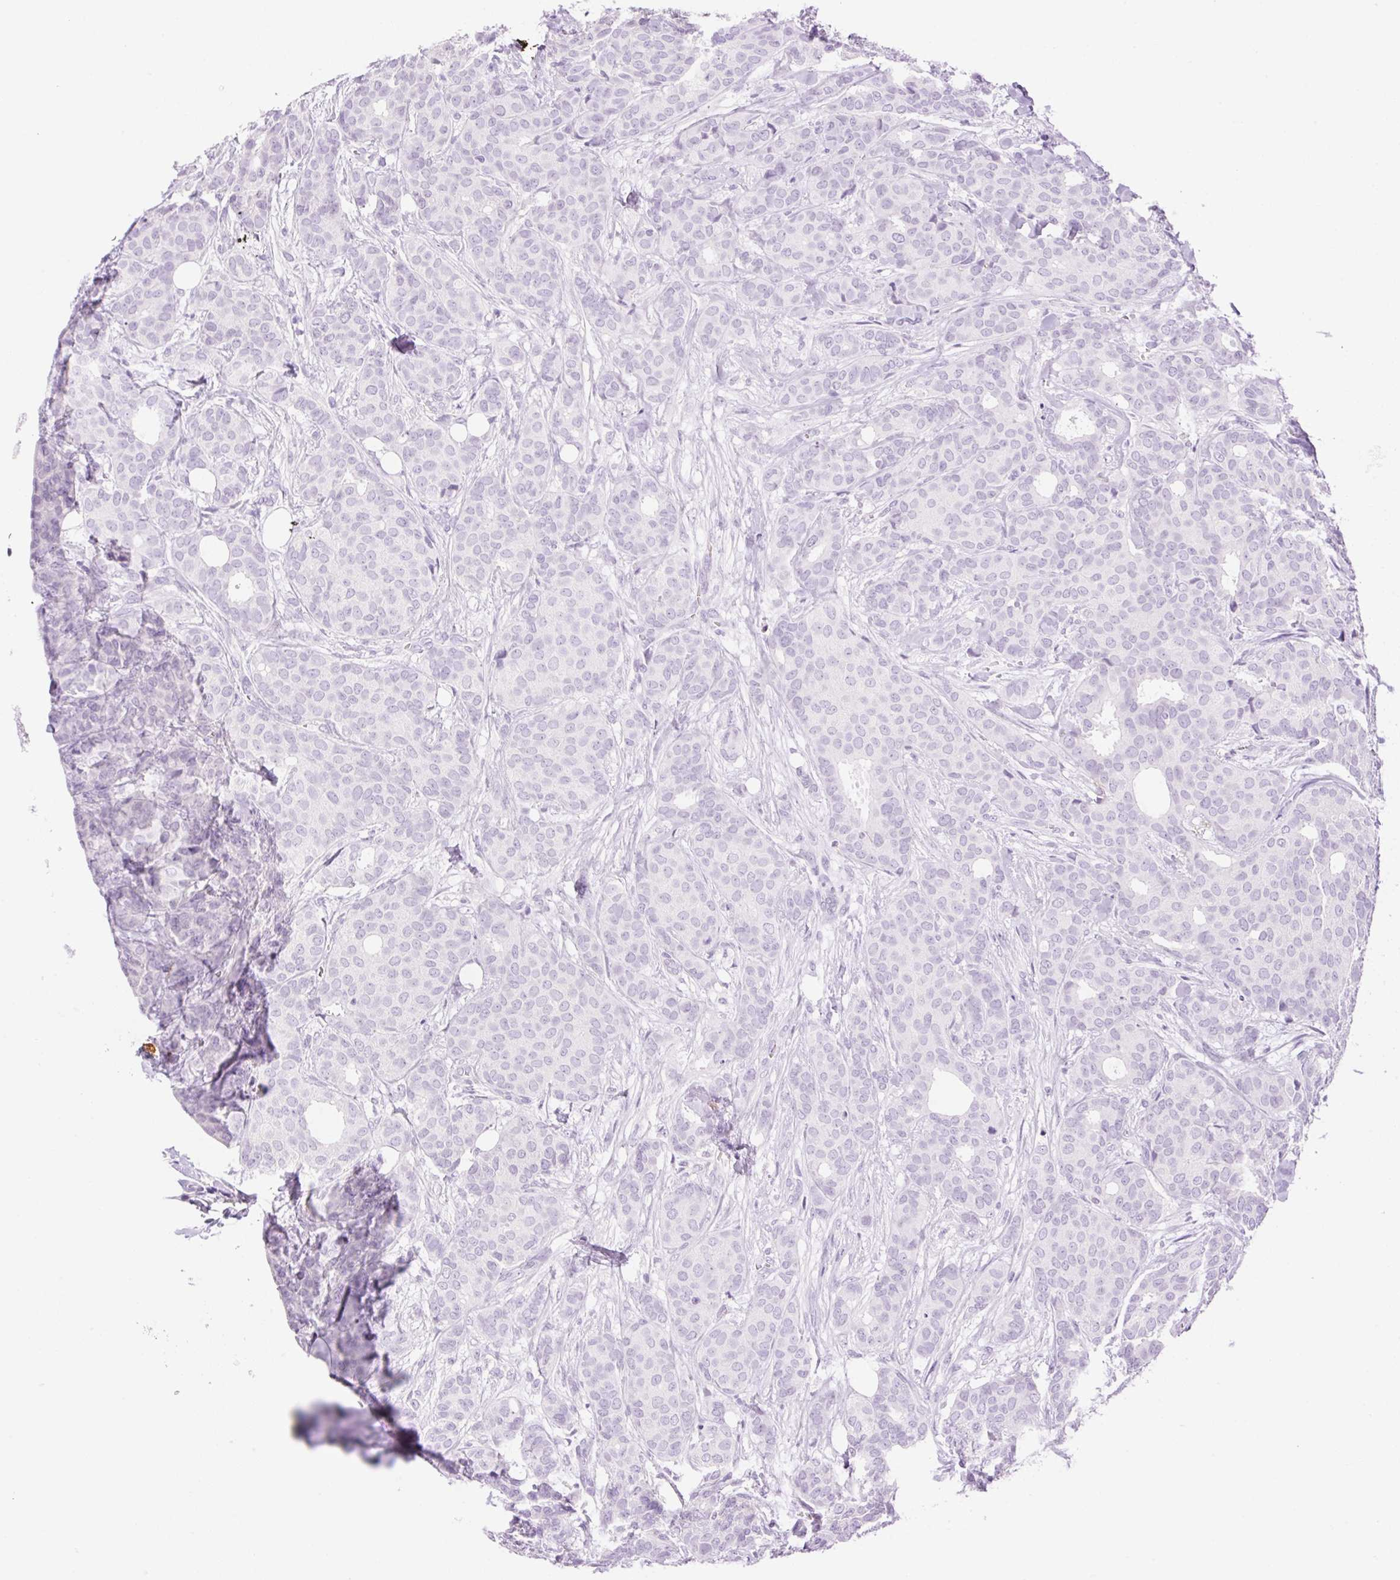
{"staining": {"intensity": "negative", "quantity": "none", "location": "none"}, "tissue": "breast cancer", "cell_type": "Tumor cells", "image_type": "cancer", "snomed": [{"axis": "morphology", "description": "Duct carcinoma"}, {"axis": "topography", "description": "Breast"}], "caption": "Image shows no significant protein expression in tumor cells of breast cancer (infiltrating ductal carcinoma). The staining is performed using DAB brown chromogen with nuclei counter-stained in using hematoxylin.", "gene": "SP140L", "patient": {"sex": "female", "age": 70}}